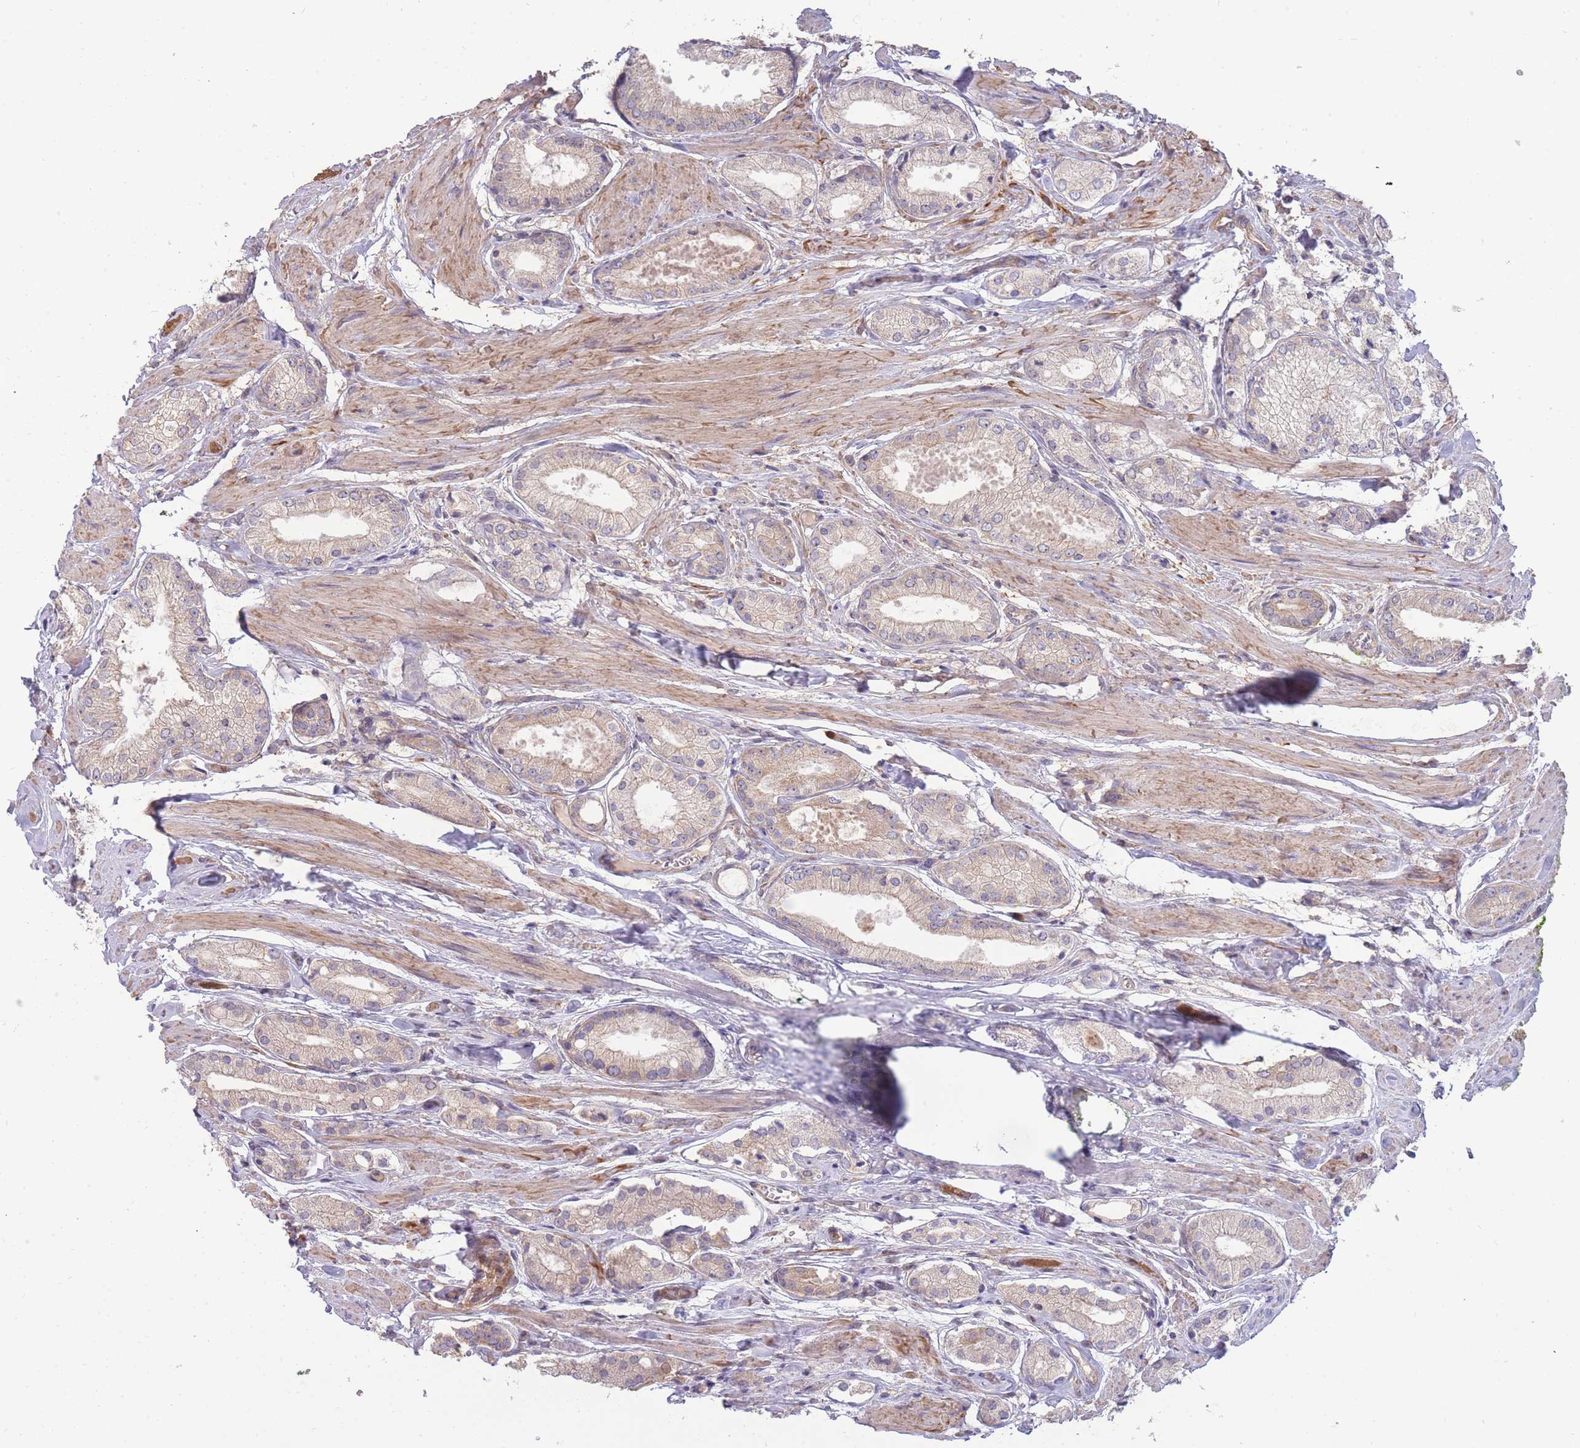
{"staining": {"intensity": "negative", "quantity": "none", "location": "none"}, "tissue": "prostate cancer", "cell_type": "Tumor cells", "image_type": "cancer", "snomed": [{"axis": "morphology", "description": "Adenocarcinoma, High grade"}, {"axis": "topography", "description": "Prostate and seminal vesicle, NOS"}], "caption": "Tumor cells are negative for brown protein staining in adenocarcinoma (high-grade) (prostate). (Stains: DAB (3,3'-diaminobenzidine) immunohistochemistry with hematoxylin counter stain, Microscopy: brightfield microscopy at high magnification).", "gene": "SMC6", "patient": {"sex": "male", "age": 64}}